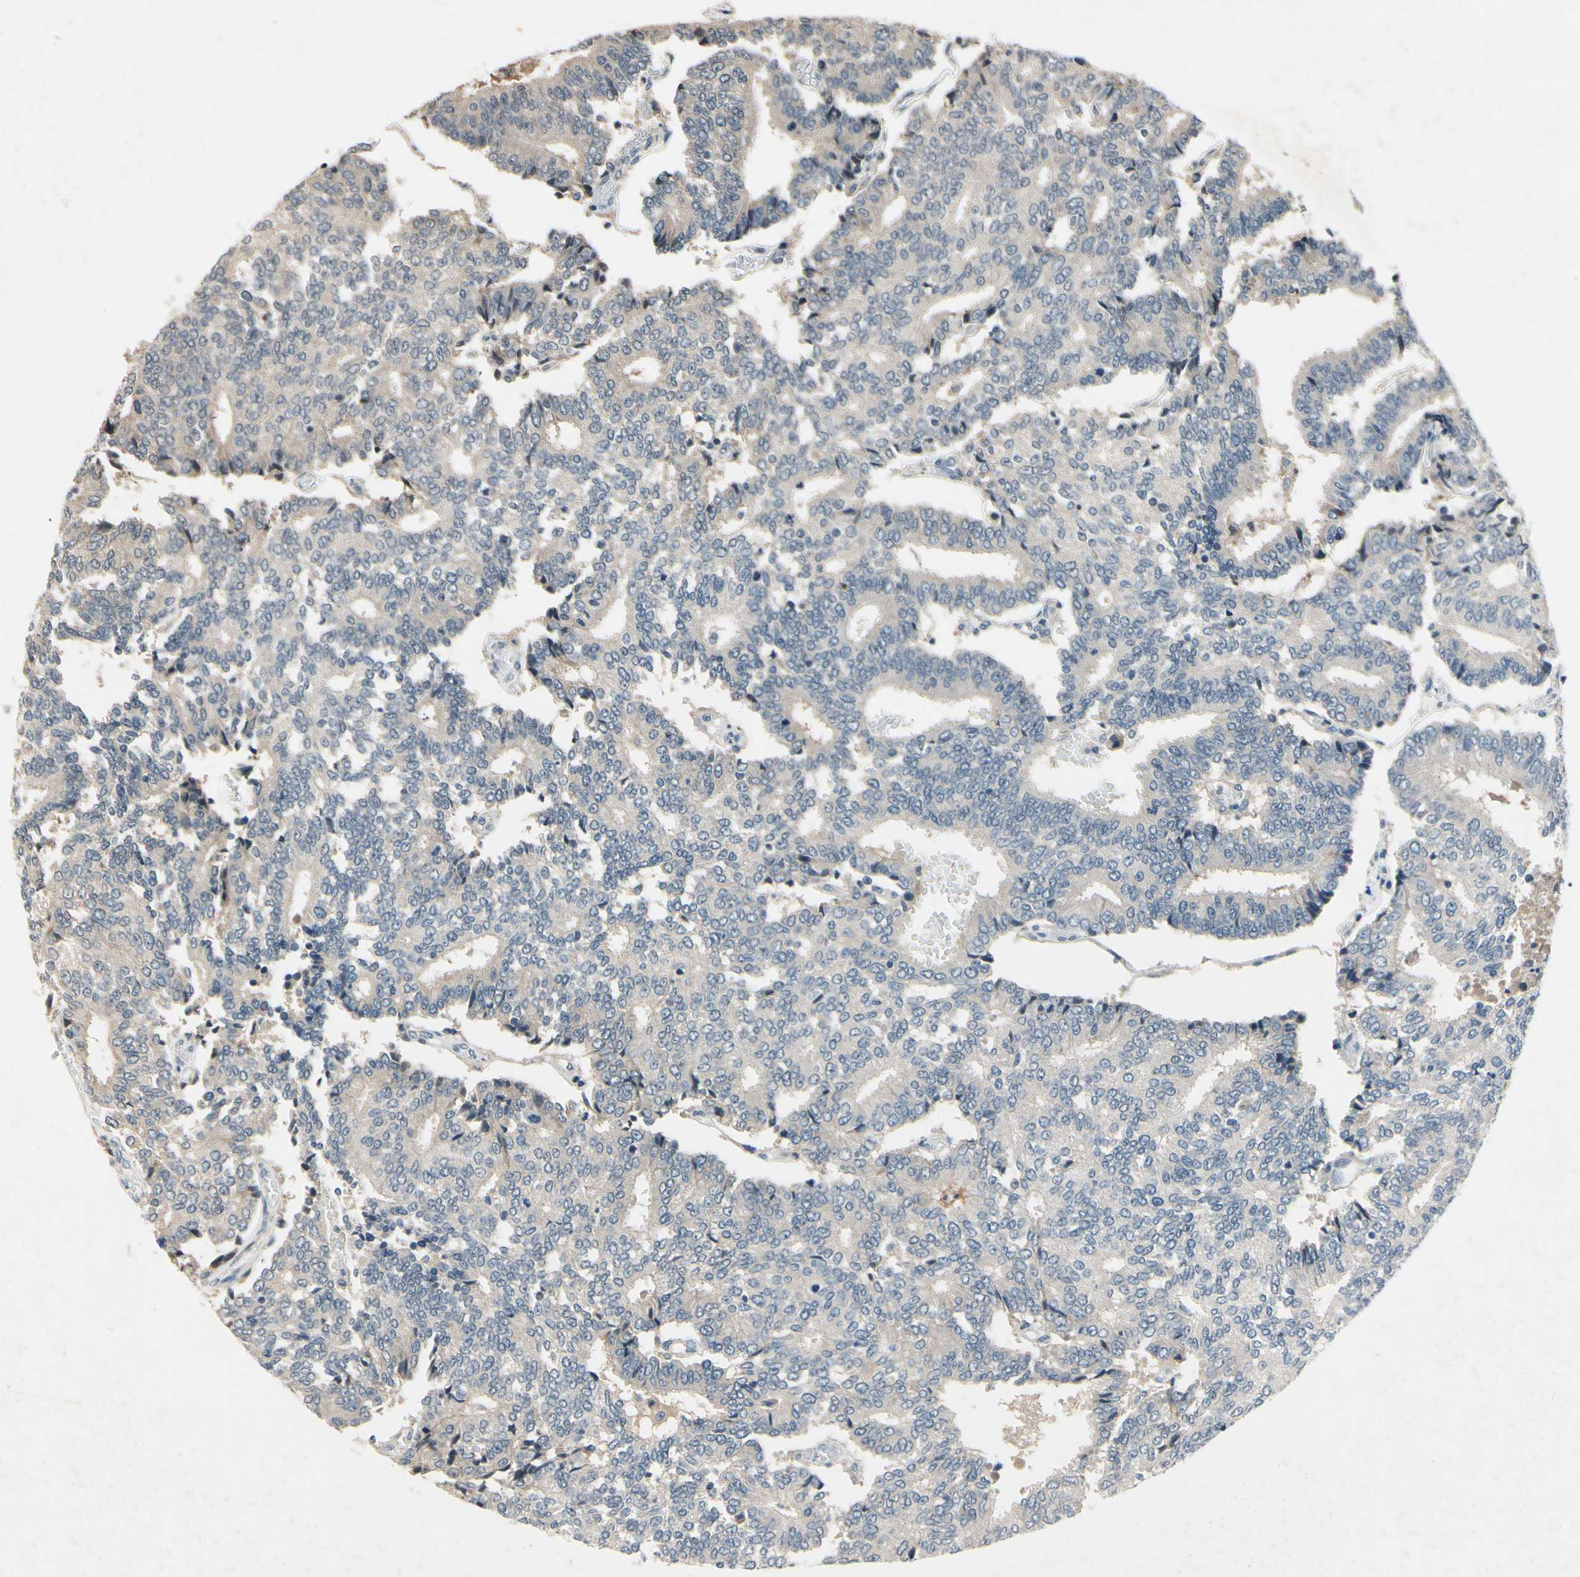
{"staining": {"intensity": "weak", "quantity": "<25%", "location": "cytoplasmic/membranous"}, "tissue": "prostate cancer", "cell_type": "Tumor cells", "image_type": "cancer", "snomed": [{"axis": "morphology", "description": "Adenocarcinoma, High grade"}, {"axis": "topography", "description": "Prostate"}], "caption": "High-grade adenocarcinoma (prostate) was stained to show a protein in brown. There is no significant positivity in tumor cells. (Stains: DAB (3,3'-diaminobenzidine) immunohistochemistry (IHC) with hematoxylin counter stain, Microscopy: brightfield microscopy at high magnification).", "gene": "DPY19L3", "patient": {"sex": "male", "age": 55}}